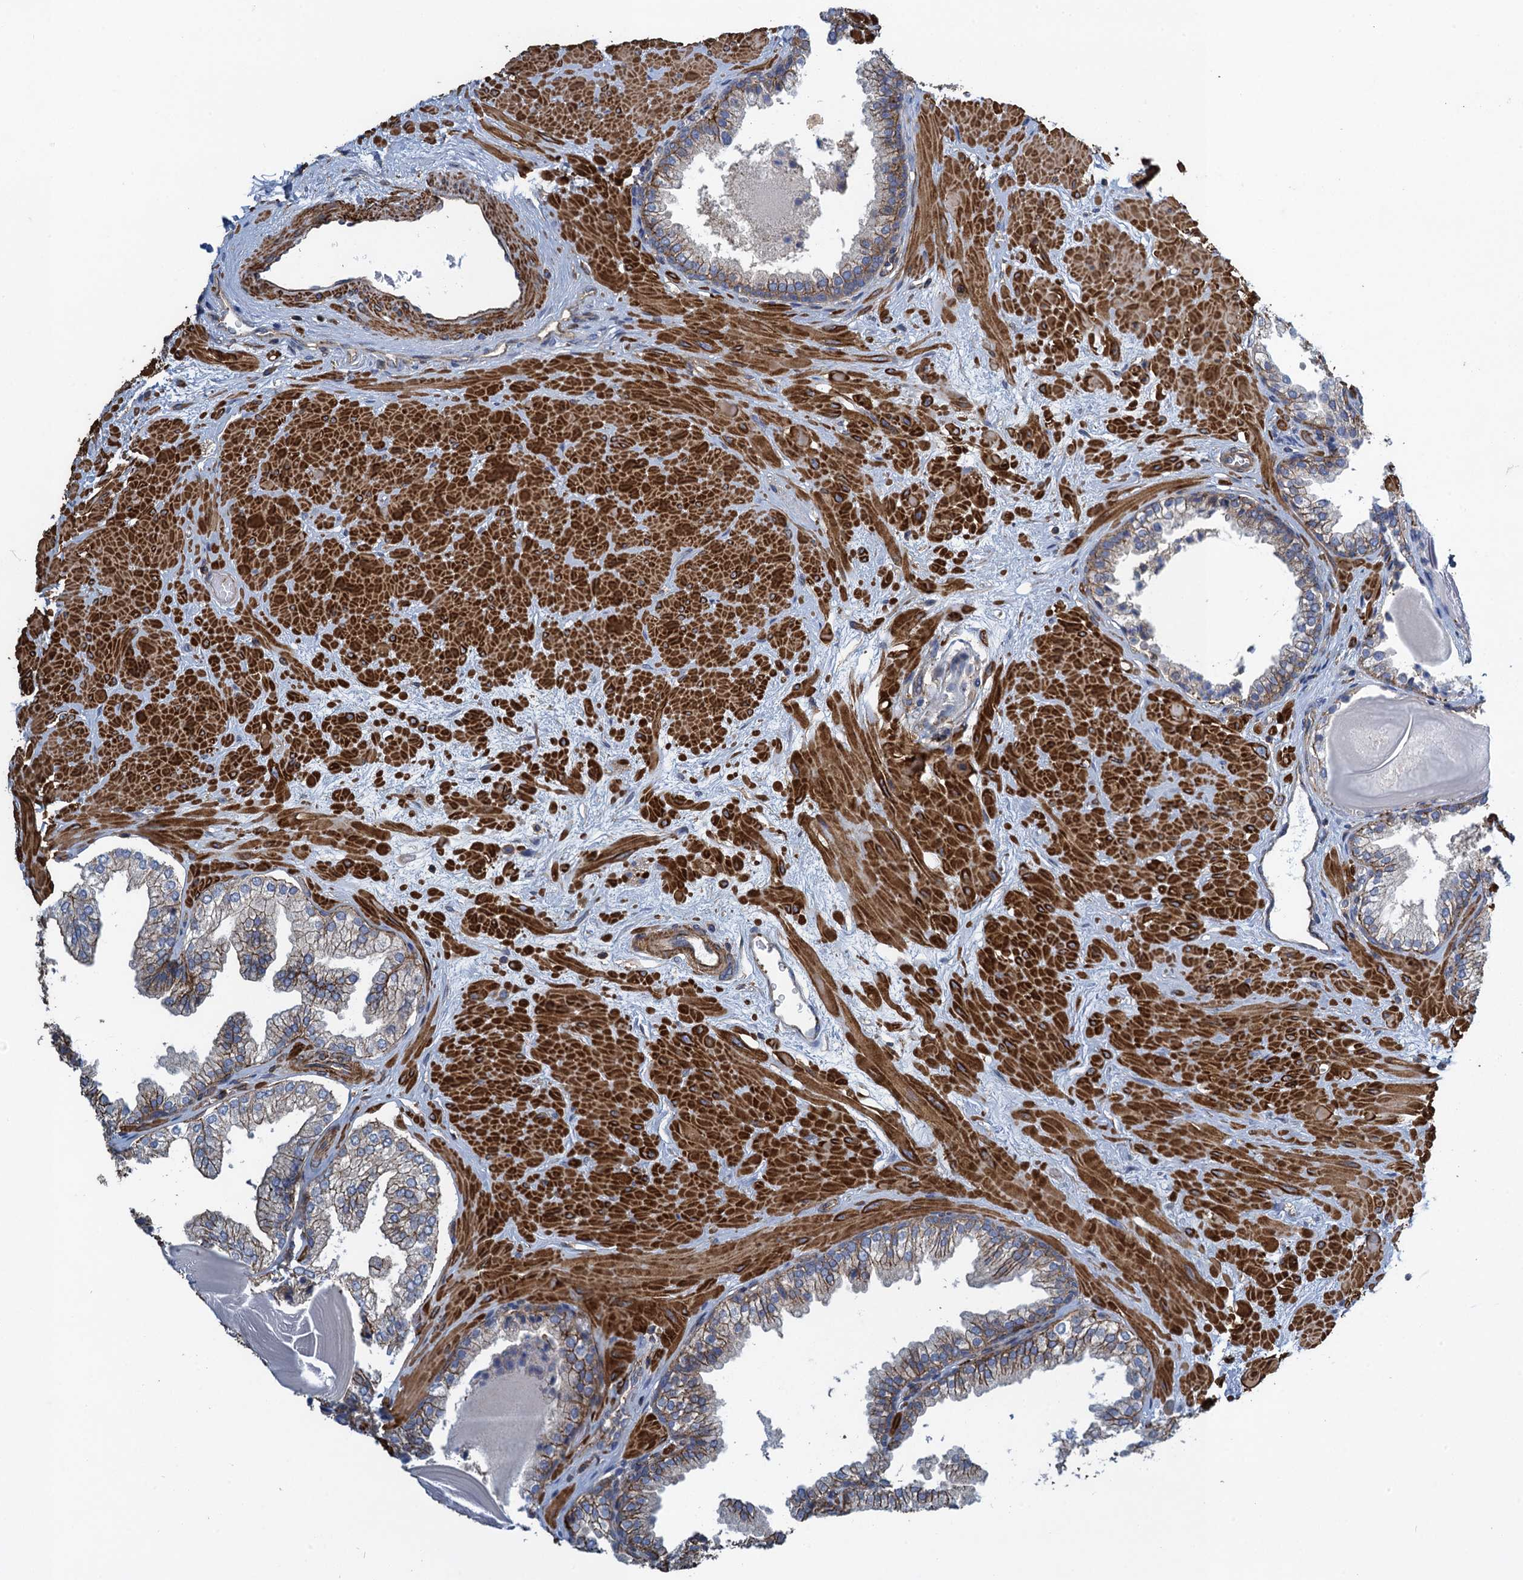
{"staining": {"intensity": "moderate", "quantity": "25%-75%", "location": "cytoplasmic/membranous"}, "tissue": "prostate", "cell_type": "Glandular cells", "image_type": "normal", "snomed": [{"axis": "morphology", "description": "Normal tissue, NOS"}, {"axis": "topography", "description": "Prostate"}], "caption": "Immunohistochemistry (IHC) image of benign prostate: prostate stained using IHC exhibits medium levels of moderate protein expression localized specifically in the cytoplasmic/membranous of glandular cells, appearing as a cytoplasmic/membranous brown color.", "gene": "PROSER2", "patient": {"sex": "male", "age": 48}}